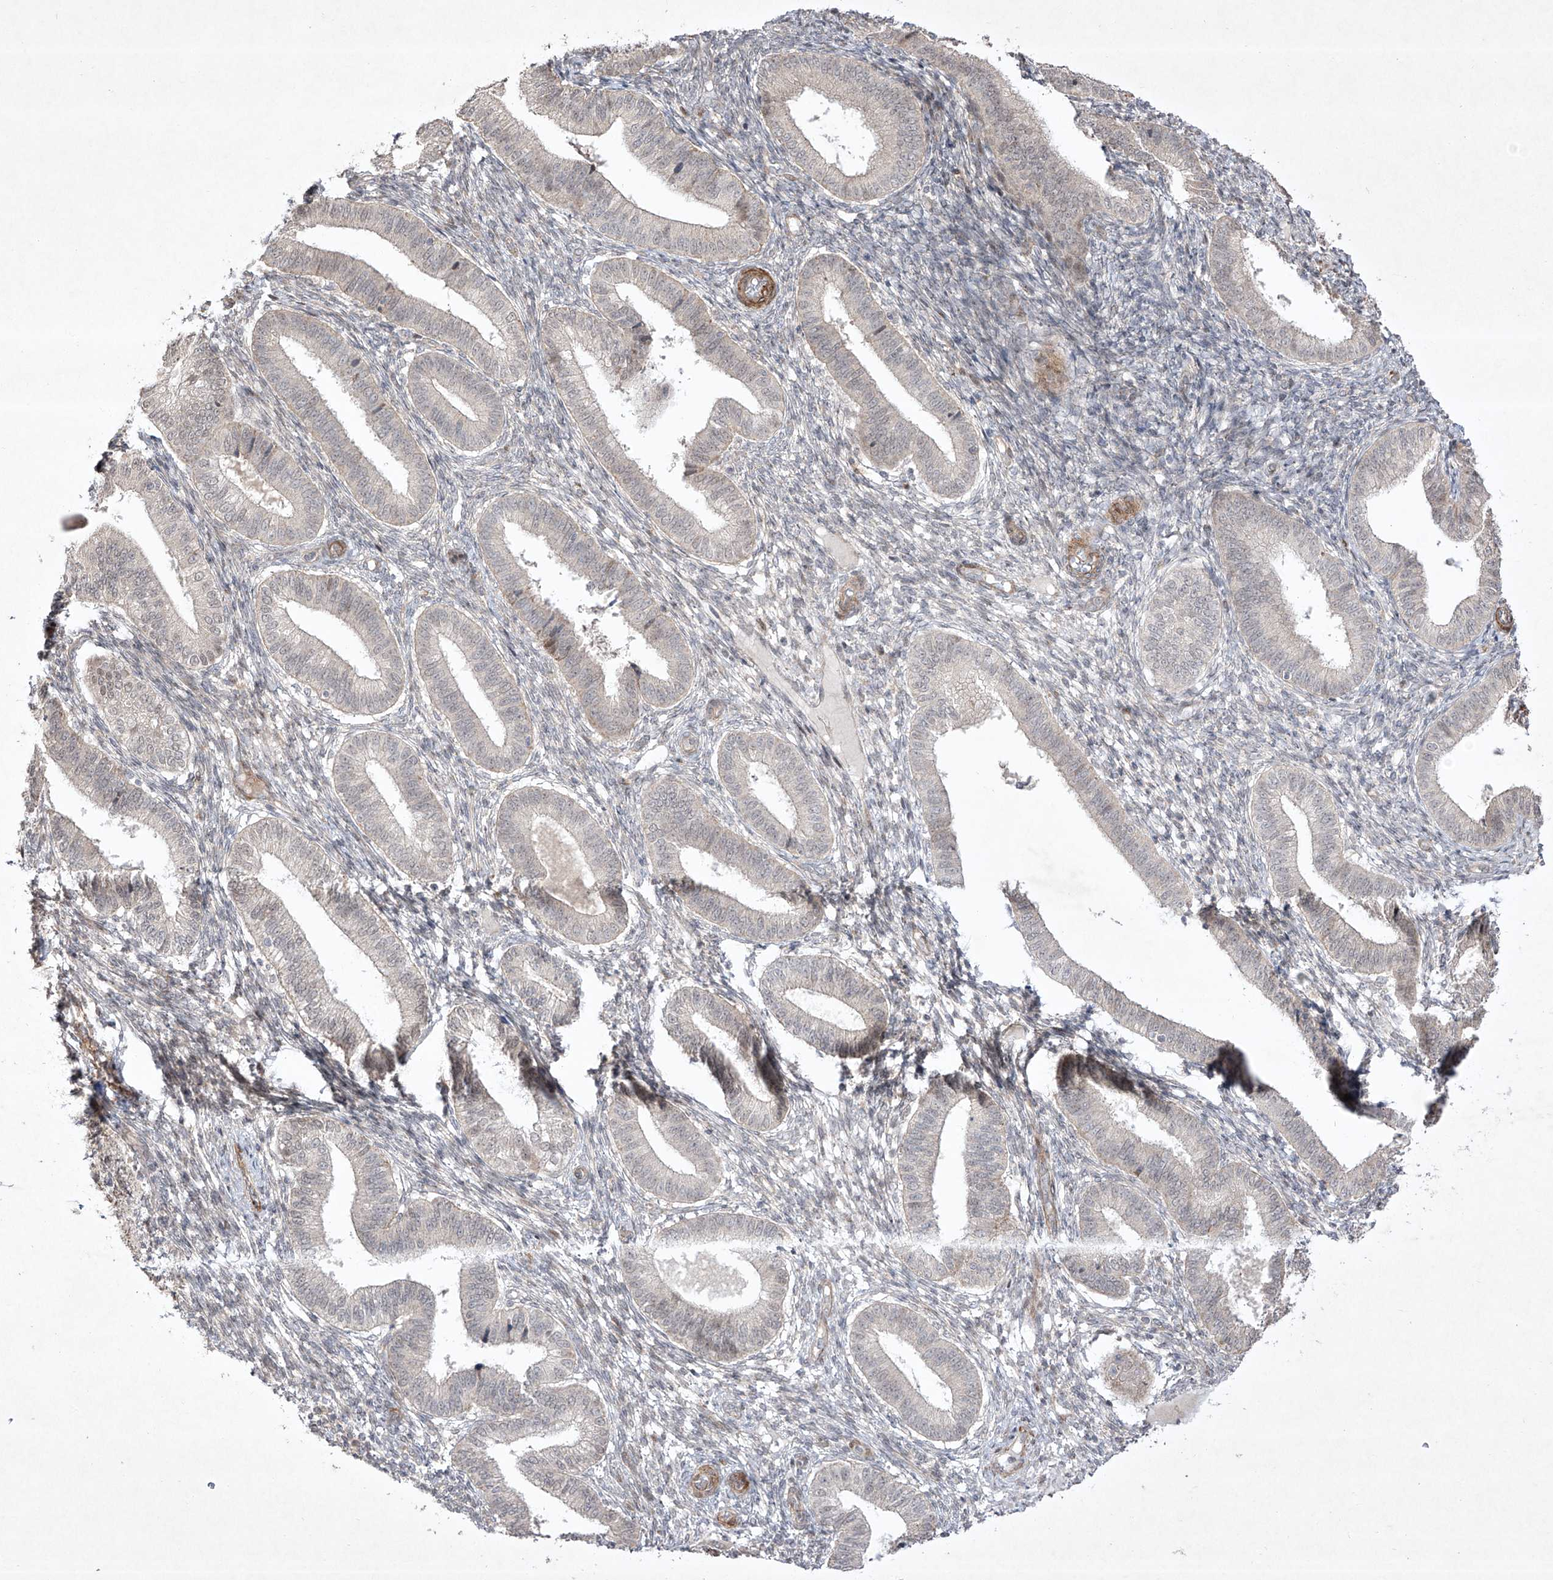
{"staining": {"intensity": "negative", "quantity": "none", "location": "none"}, "tissue": "endometrium", "cell_type": "Cells in endometrial stroma", "image_type": "normal", "snomed": [{"axis": "morphology", "description": "Normal tissue, NOS"}, {"axis": "topography", "description": "Endometrium"}], "caption": "Endometrium was stained to show a protein in brown. There is no significant expression in cells in endometrial stroma. (DAB IHC visualized using brightfield microscopy, high magnification).", "gene": "KDM1B", "patient": {"sex": "female", "age": 39}}